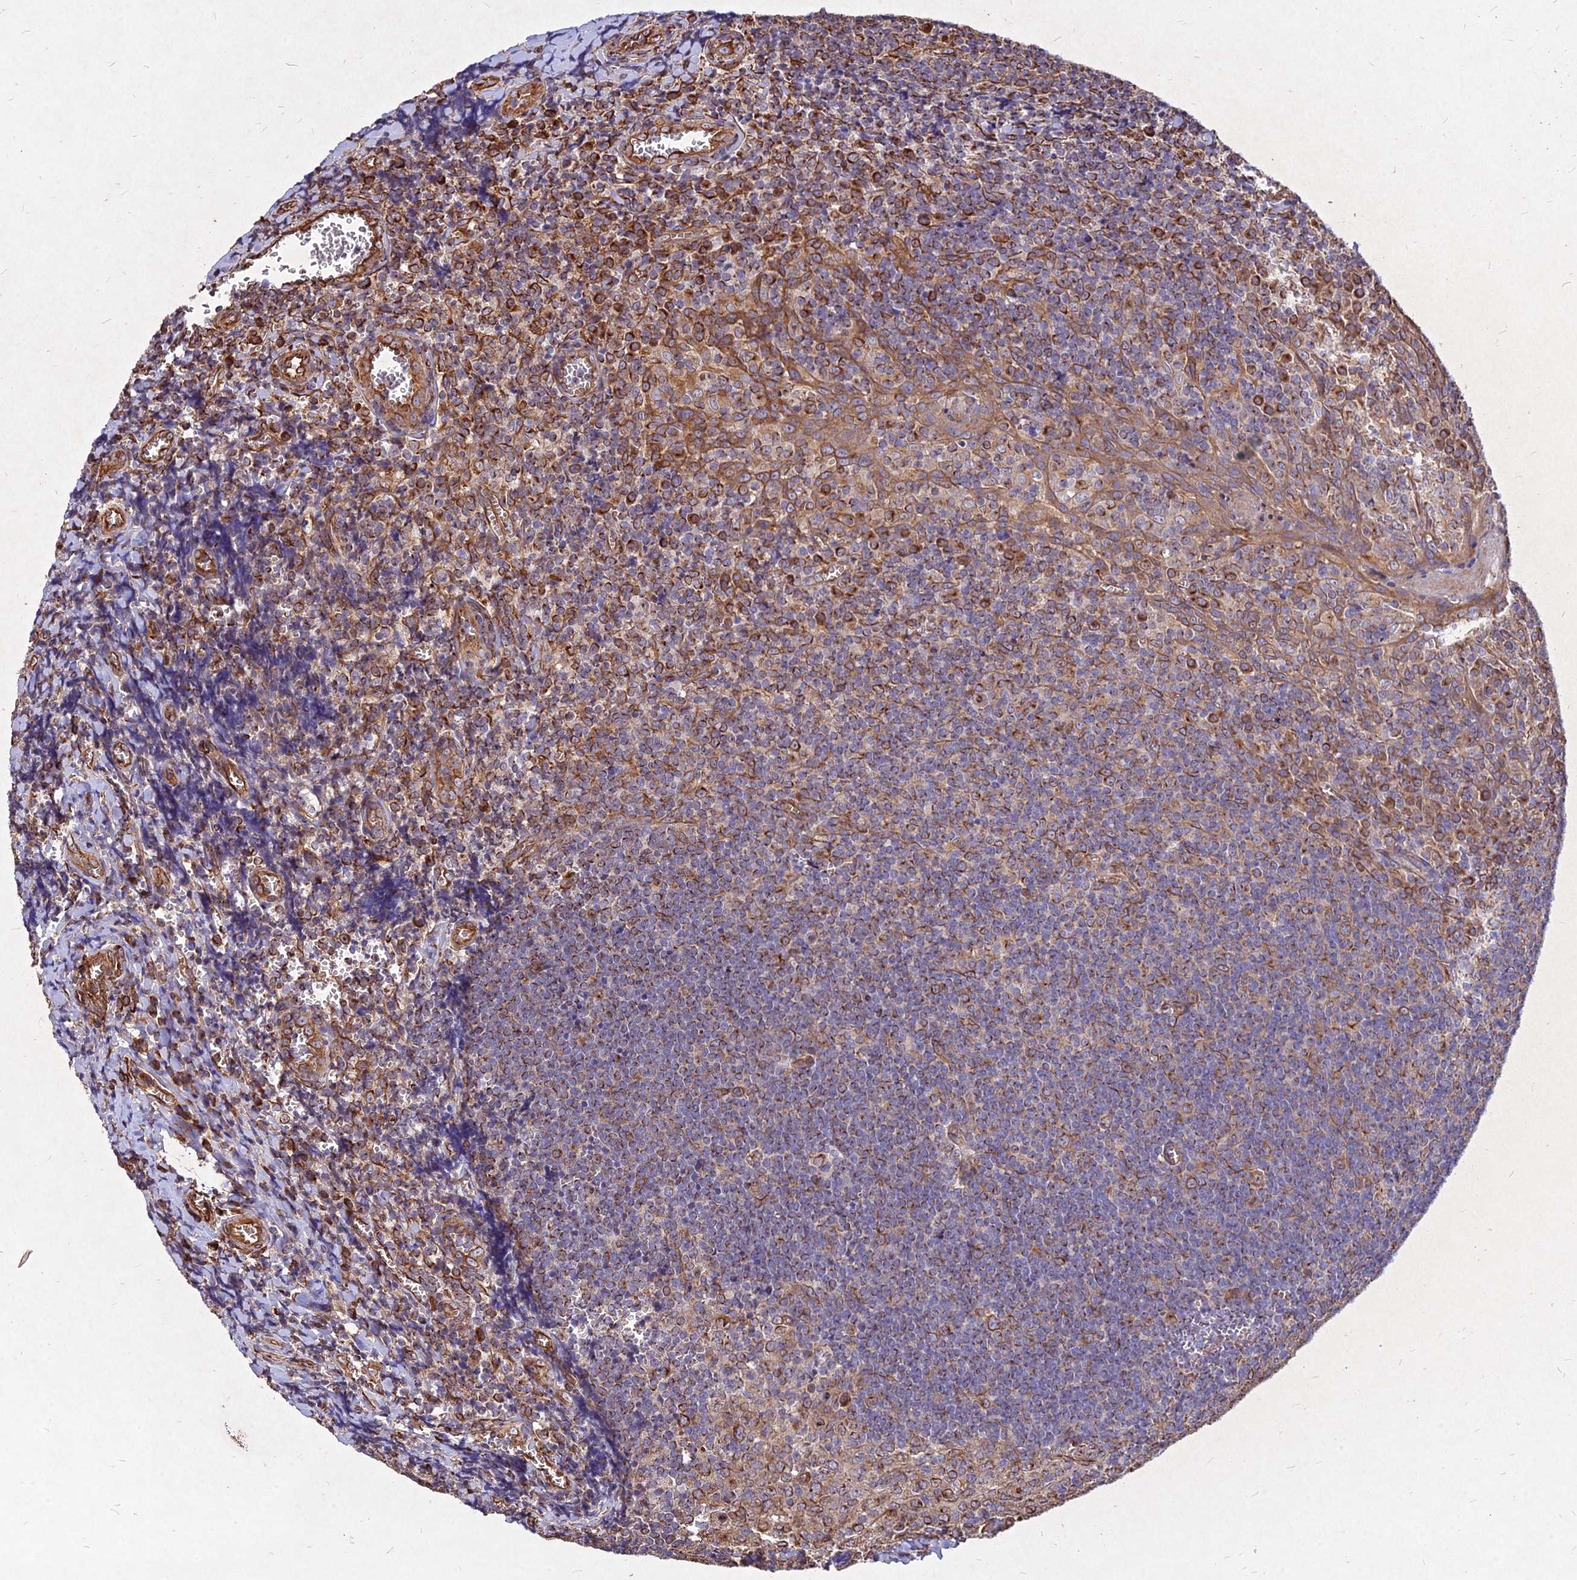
{"staining": {"intensity": "strong", "quantity": "25%-75%", "location": "cytoplasmic/membranous"}, "tissue": "tonsil", "cell_type": "Germinal center cells", "image_type": "normal", "snomed": [{"axis": "morphology", "description": "Normal tissue, NOS"}, {"axis": "topography", "description": "Tonsil"}], "caption": "DAB immunohistochemical staining of benign human tonsil shows strong cytoplasmic/membranous protein expression in approximately 25%-75% of germinal center cells. (Brightfield microscopy of DAB IHC at high magnification).", "gene": "SKA1", "patient": {"sex": "male", "age": 27}}